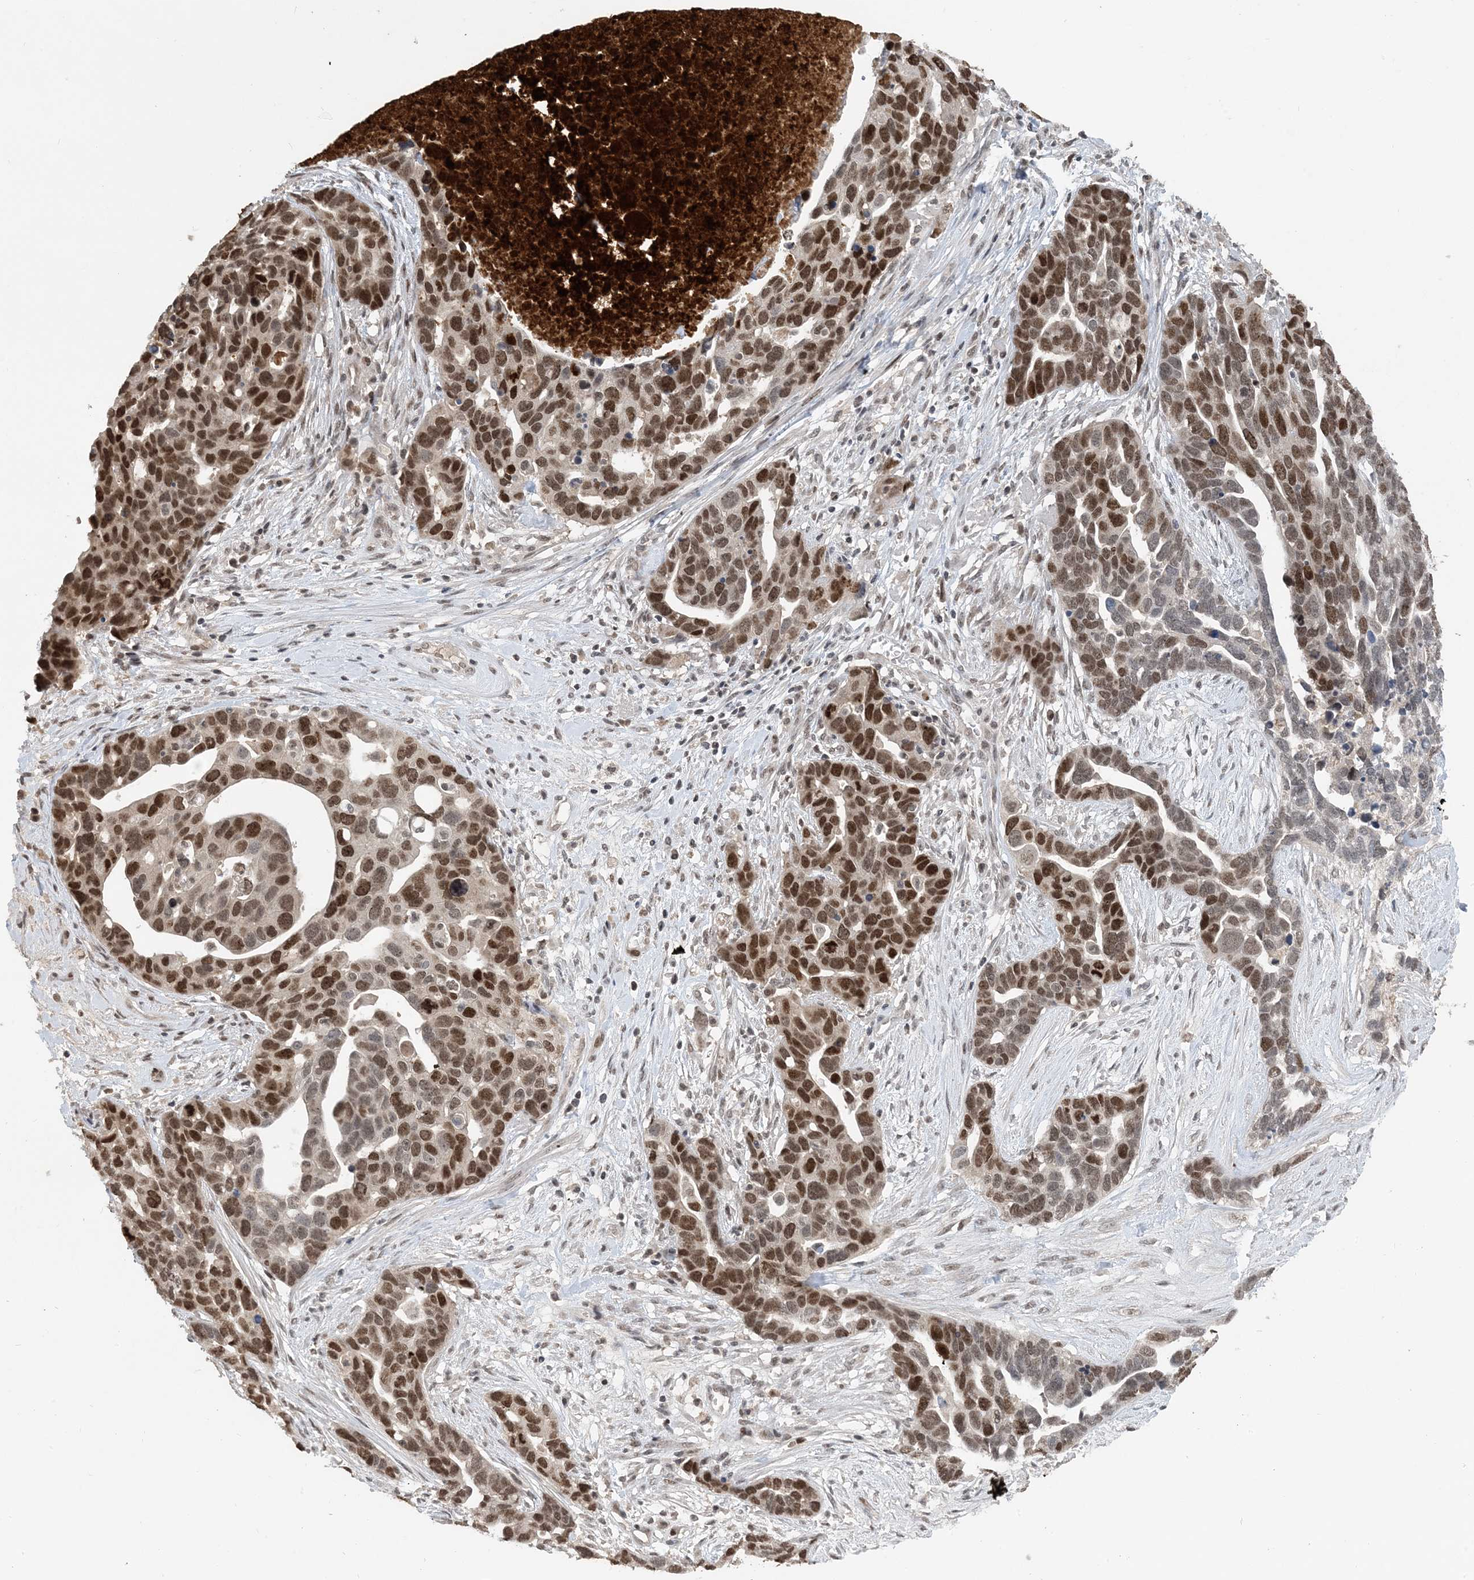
{"staining": {"intensity": "moderate", "quantity": ">75%", "location": "nuclear"}, "tissue": "ovarian cancer", "cell_type": "Tumor cells", "image_type": "cancer", "snomed": [{"axis": "morphology", "description": "Cystadenocarcinoma, serous, NOS"}, {"axis": "topography", "description": "Ovary"}], "caption": "Ovarian serous cystadenocarcinoma stained for a protein (brown) shows moderate nuclear positive positivity in approximately >75% of tumor cells.", "gene": "ACYP2", "patient": {"sex": "female", "age": 54}}